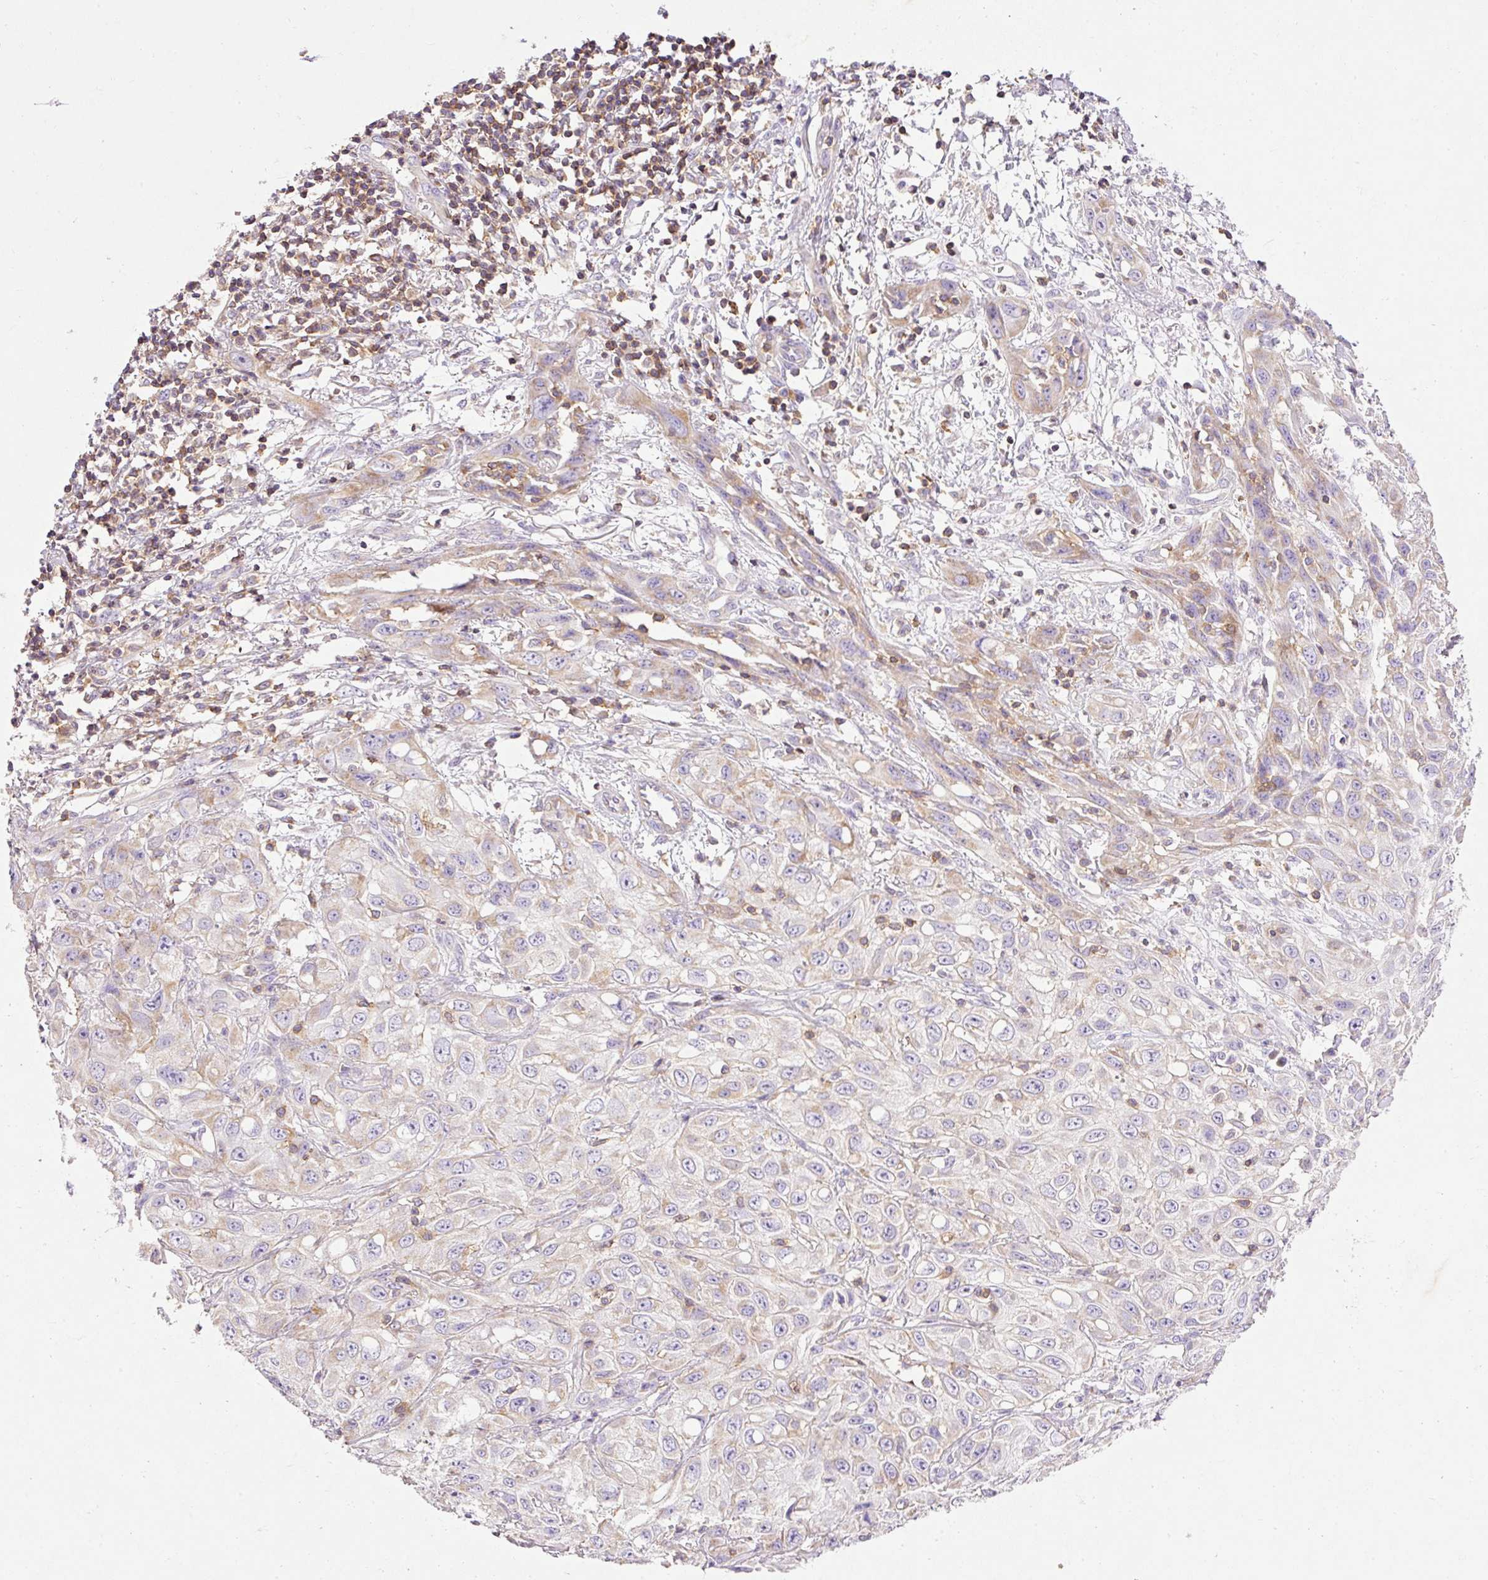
{"staining": {"intensity": "weak", "quantity": "<25%", "location": "cytoplasmic/membranous"}, "tissue": "skin cancer", "cell_type": "Tumor cells", "image_type": "cancer", "snomed": [{"axis": "morphology", "description": "Squamous cell carcinoma, NOS"}, {"axis": "topography", "description": "Skin"}, {"axis": "topography", "description": "Vulva"}], "caption": "An image of human squamous cell carcinoma (skin) is negative for staining in tumor cells.", "gene": "IMMT", "patient": {"sex": "female", "age": 71}}